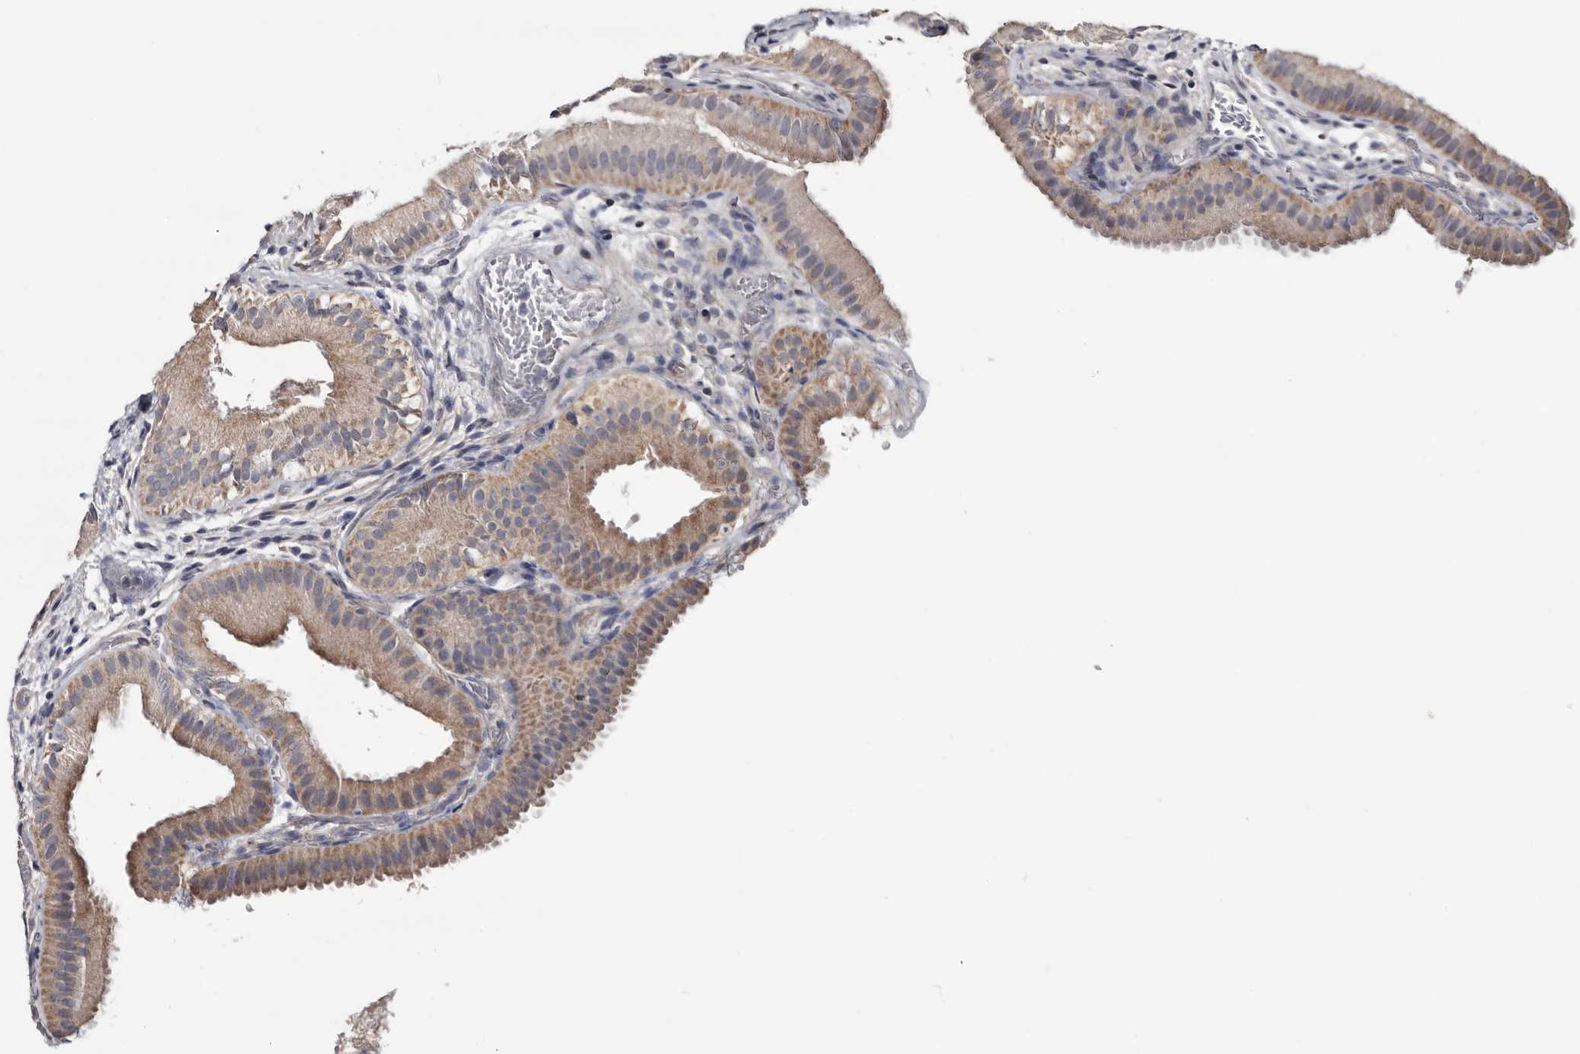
{"staining": {"intensity": "weak", "quantity": ">75%", "location": "cytoplasmic/membranous"}, "tissue": "gallbladder", "cell_type": "Glandular cells", "image_type": "normal", "snomed": [{"axis": "morphology", "description": "Normal tissue, NOS"}, {"axis": "topography", "description": "Gallbladder"}], "caption": "Unremarkable gallbladder was stained to show a protein in brown. There is low levels of weak cytoplasmic/membranous staining in approximately >75% of glandular cells. Using DAB (brown) and hematoxylin (blue) stains, captured at high magnification using brightfield microscopy.", "gene": "ARMCX2", "patient": {"sex": "female", "age": 30}}